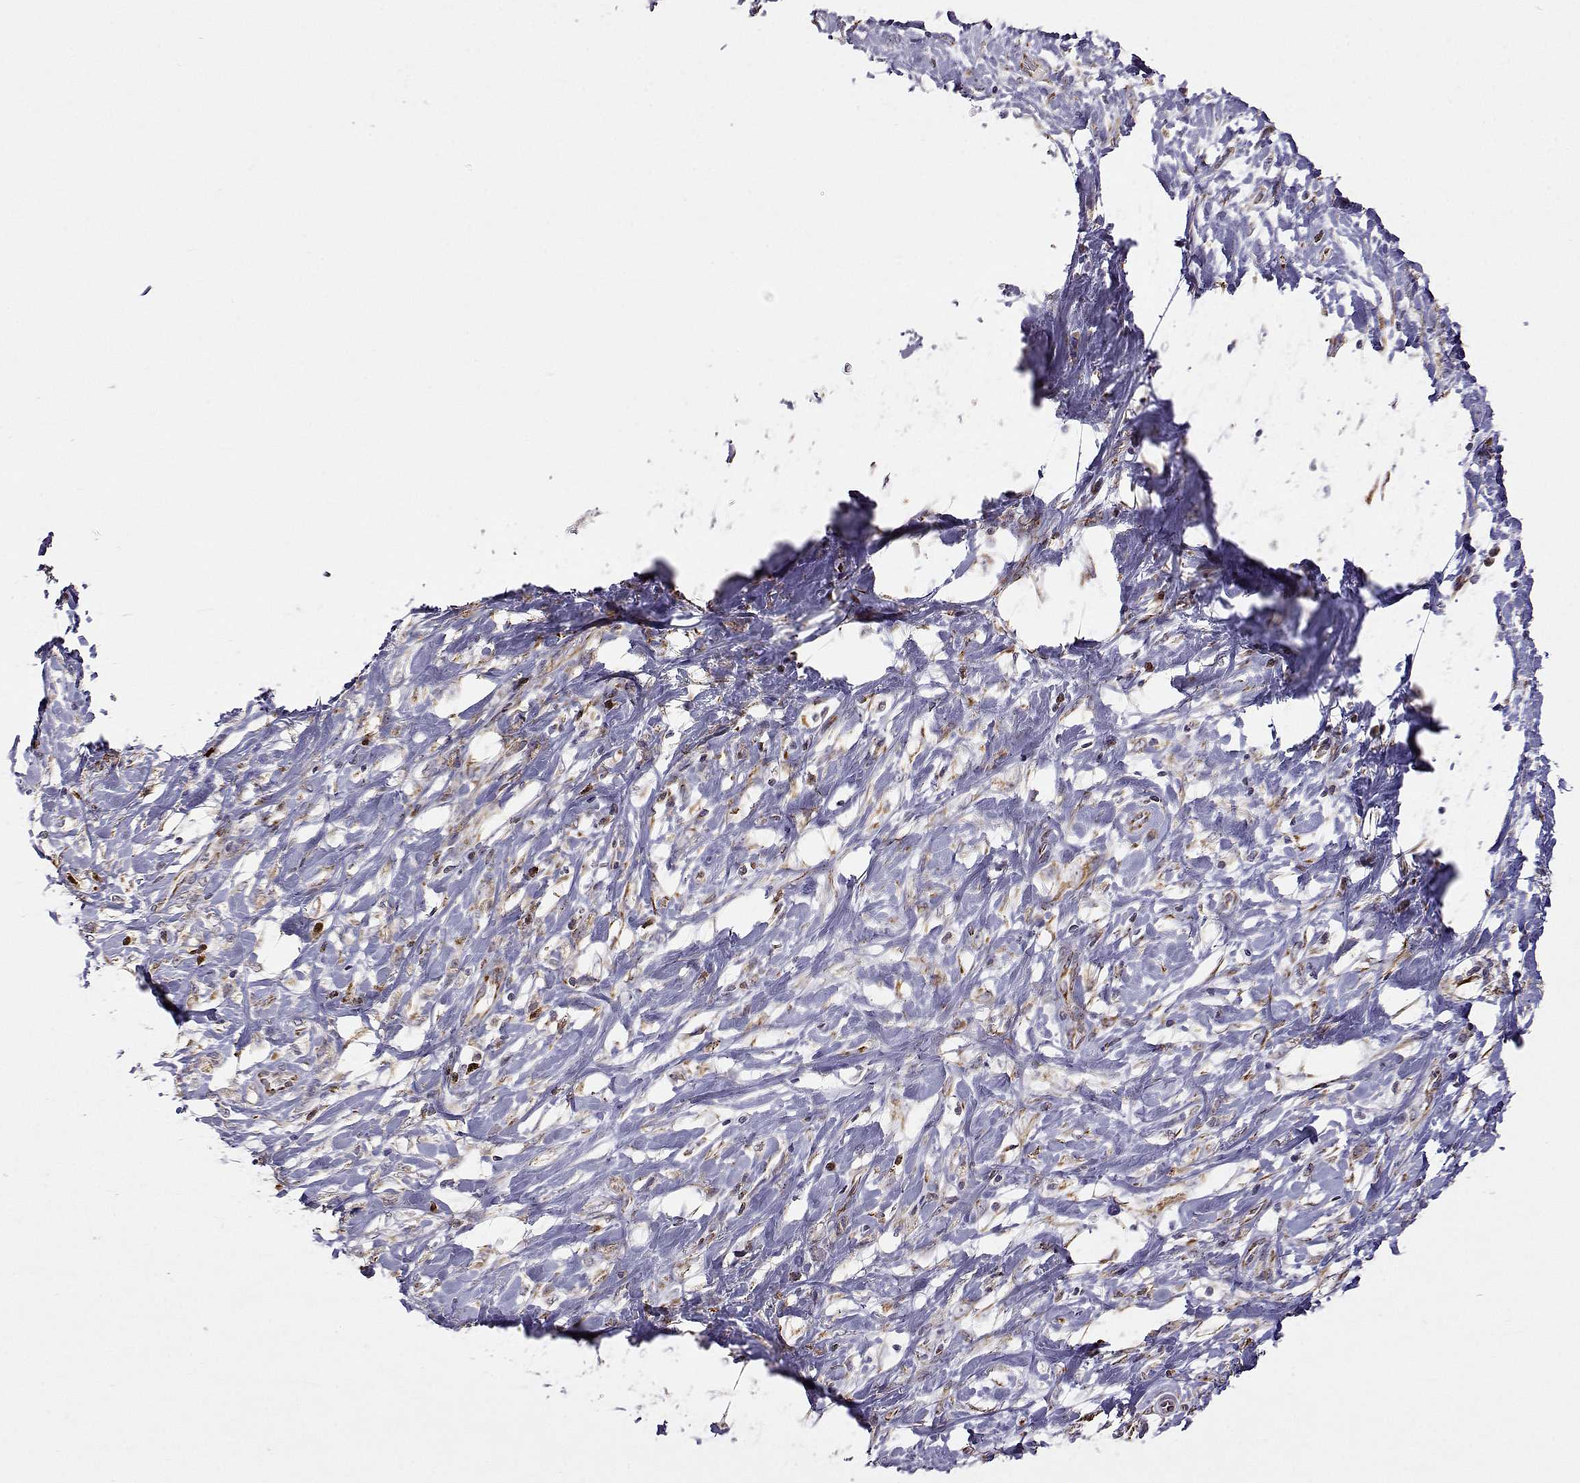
{"staining": {"intensity": "weak", "quantity": "25%-75%", "location": "cytoplasmic/membranous"}, "tissue": "stomach cancer", "cell_type": "Tumor cells", "image_type": "cancer", "snomed": [{"axis": "morphology", "description": "Adenocarcinoma, NOS"}, {"axis": "topography", "description": "Stomach"}], "caption": "About 25%-75% of tumor cells in stomach adenocarcinoma exhibit weak cytoplasmic/membranous protein expression as visualized by brown immunohistochemical staining.", "gene": "EXOG", "patient": {"sex": "female", "age": 84}}